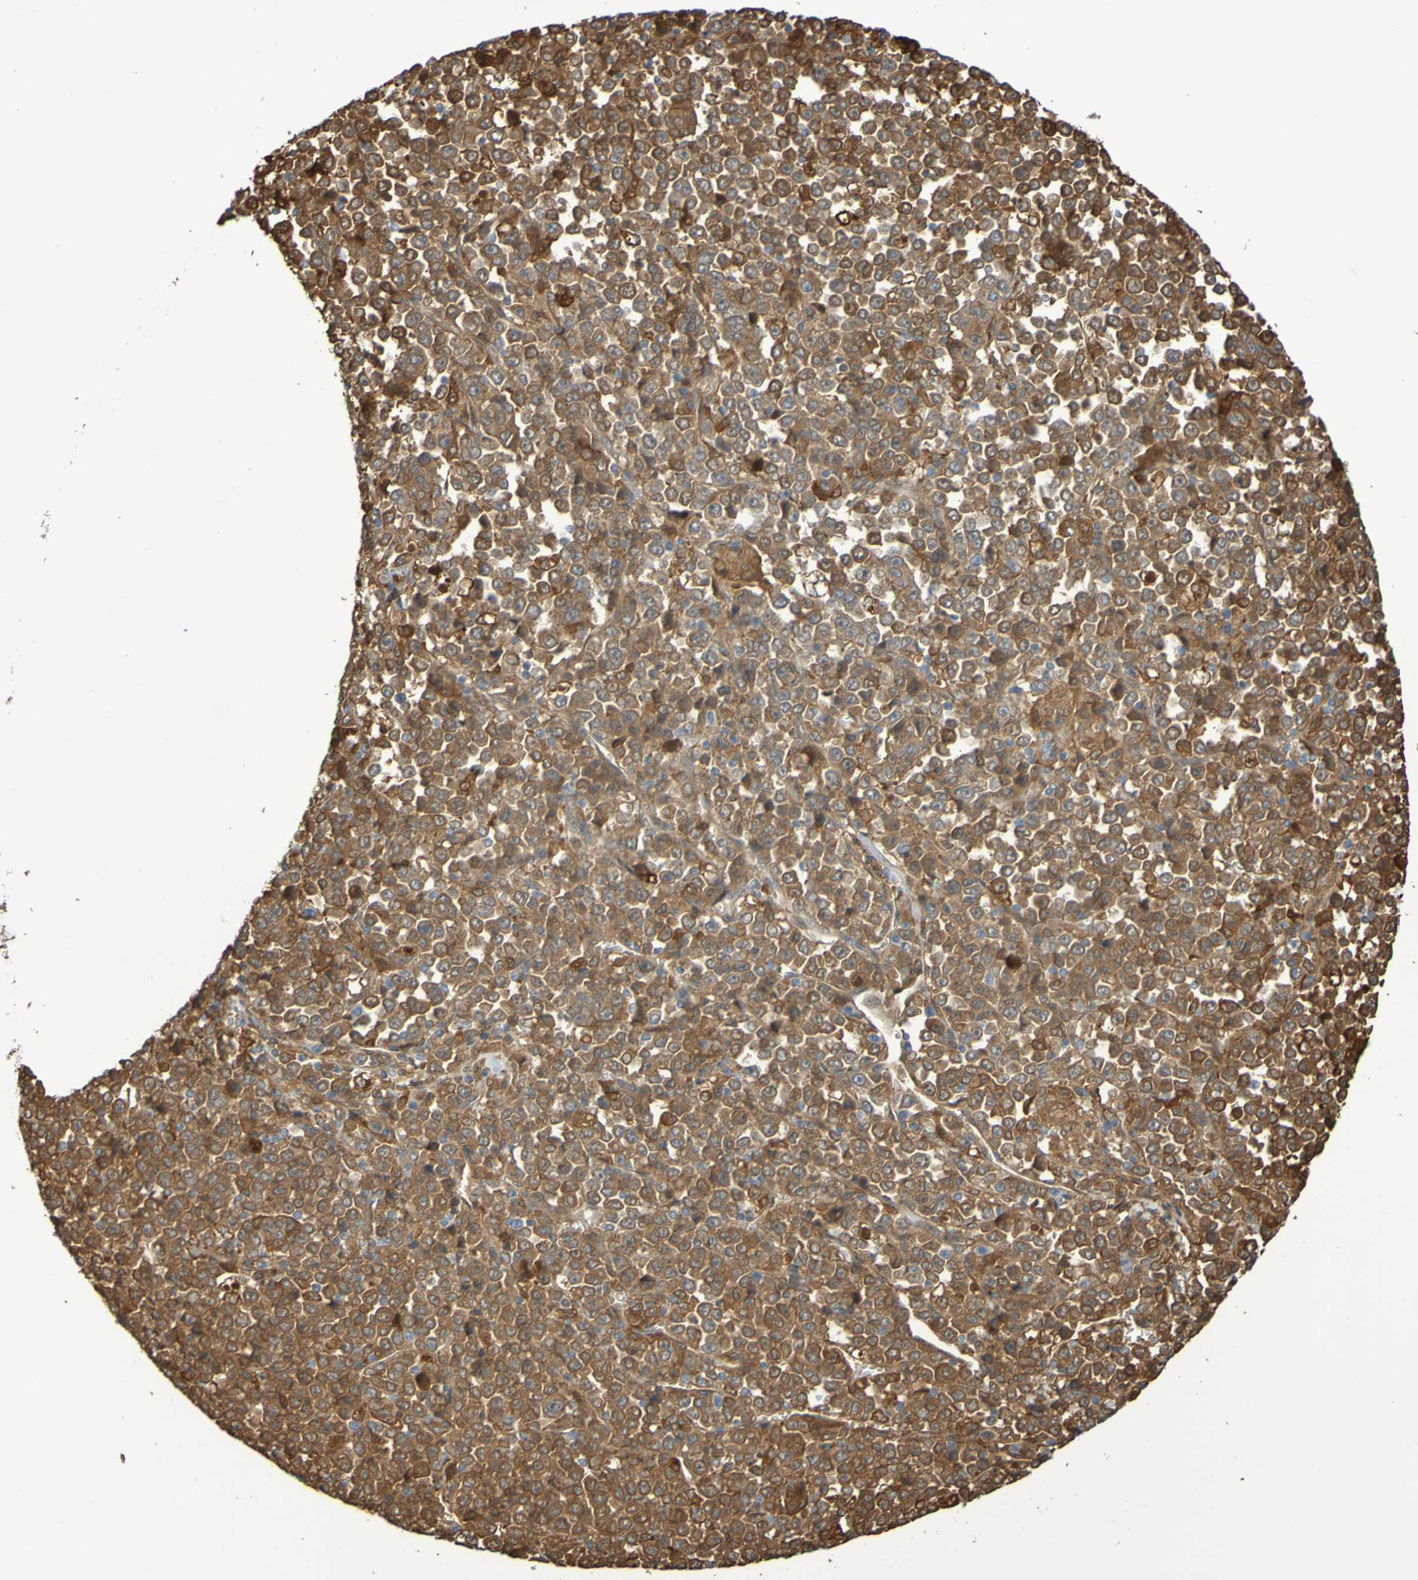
{"staining": {"intensity": "moderate", "quantity": ">75%", "location": "cytoplasmic/membranous"}, "tissue": "stomach cancer", "cell_type": "Tumor cells", "image_type": "cancer", "snomed": [{"axis": "morphology", "description": "Normal tissue, NOS"}, {"axis": "morphology", "description": "Adenocarcinoma, NOS"}, {"axis": "topography", "description": "Stomach, upper"}, {"axis": "topography", "description": "Stomach"}], "caption": "An image showing moderate cytoplasmic/membranous staining in approximately >75% of tumor cells in stomach adenocarcinoma, as visualized by brown immunohistochemical staining.", "gene": "SERPINB6", "patient": {"sex": "male", "age": 59}}